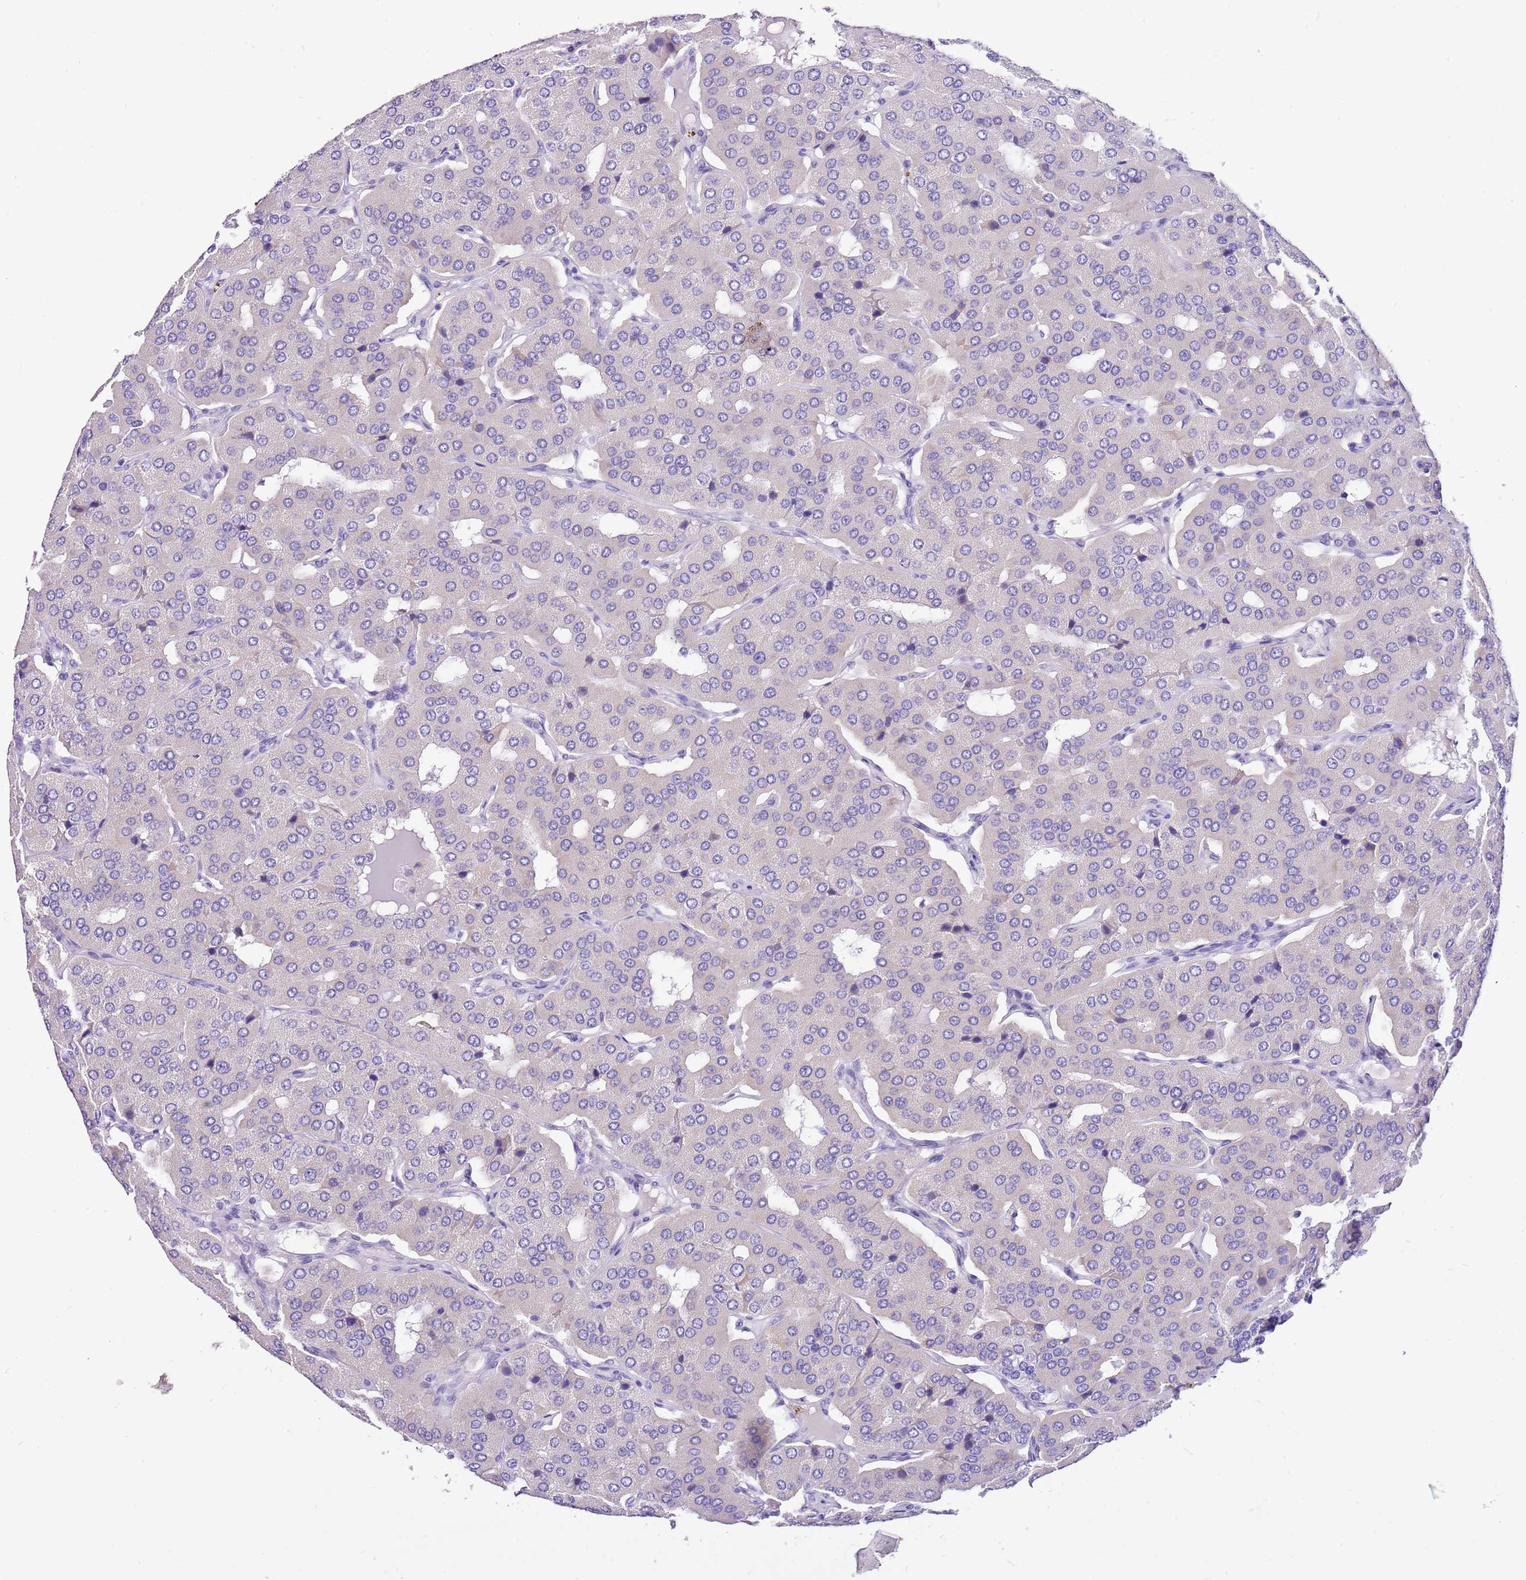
{"staining": {"intensity": "negative", "quantity": "none", "location": "none"}, "tissue": "parathyroid gland", "cell_type": "Glandular cells", "image_type": "normal", "snomed": [{"axis": "morphology", "description": "Normal tissue, NOS"}, {"axis": "morphology", "description": "Adenoma, NOS"}, {"axis": "topography", "description": "Parathyroid gland"}], "caption": "There is no significant expression in glandular cells of parathyroid gland. (DAB (3,3'-diaminobenzidine) immunohistochemistry (IHC) with hematoxylin counter stain).", "gene": "R3HDM4", "patient": {"sex": "female", "age": 86}}